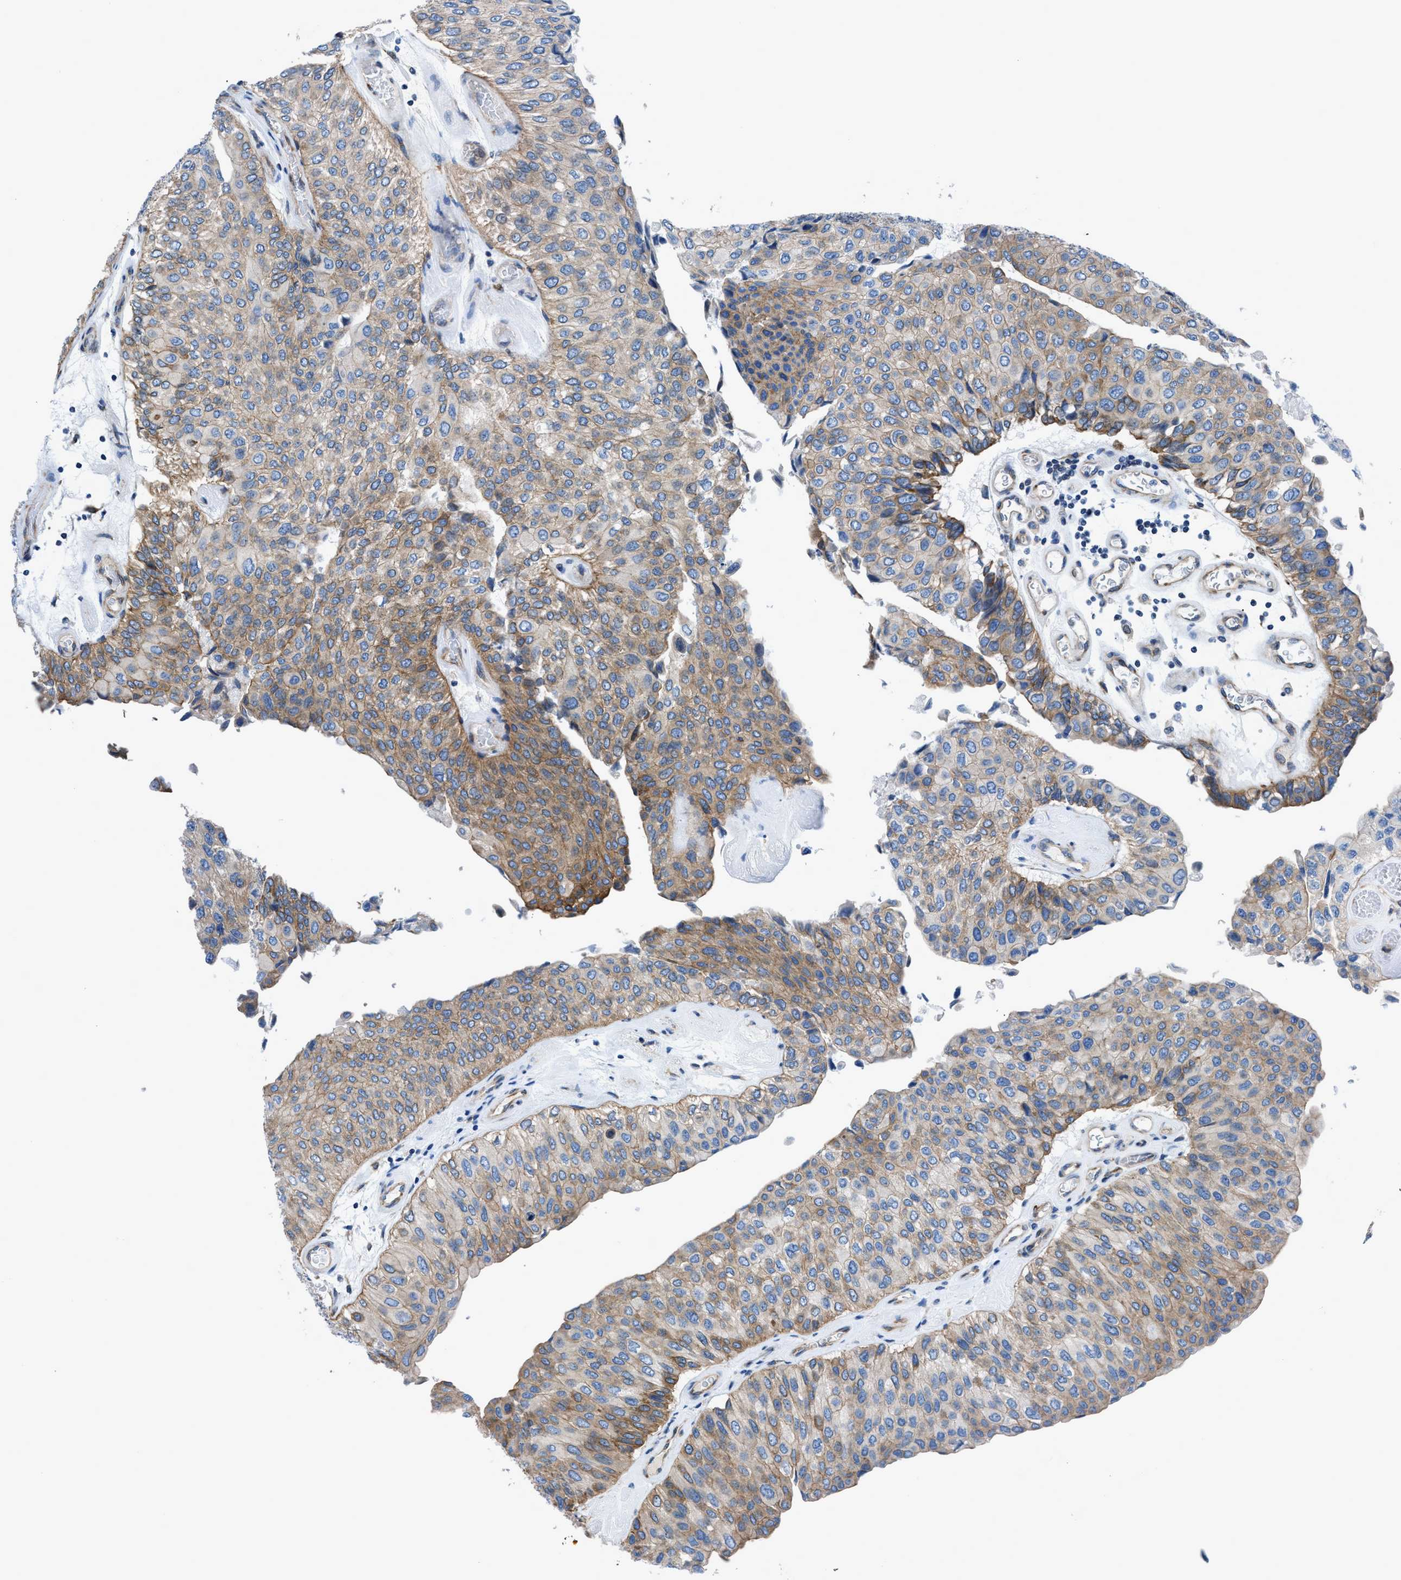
{"staining": {"intensity": "weak", "quantity": "25%-75%", "location": "cytoplasmic/membranous"}, "tissue": "urothelial cancer", "cell_type": "Tumor cells", "image_type": "cancer", "snomed": [{"axis": "morphology", "description": "Urothelial carcinoma, High grade"}, {"axis": "topography", "description": "Kidney"}, {"axis": "topography", "description": "Urinary bladder"}], "caption": "Immunohistochemical staining of urothelial cancer reveals low levels of weak cytoplasmic/membranous protein expression in about 25%-75% of tumor cells.", "gene": "DMAC1", "patient": {"sex": "male", "age": 77}}